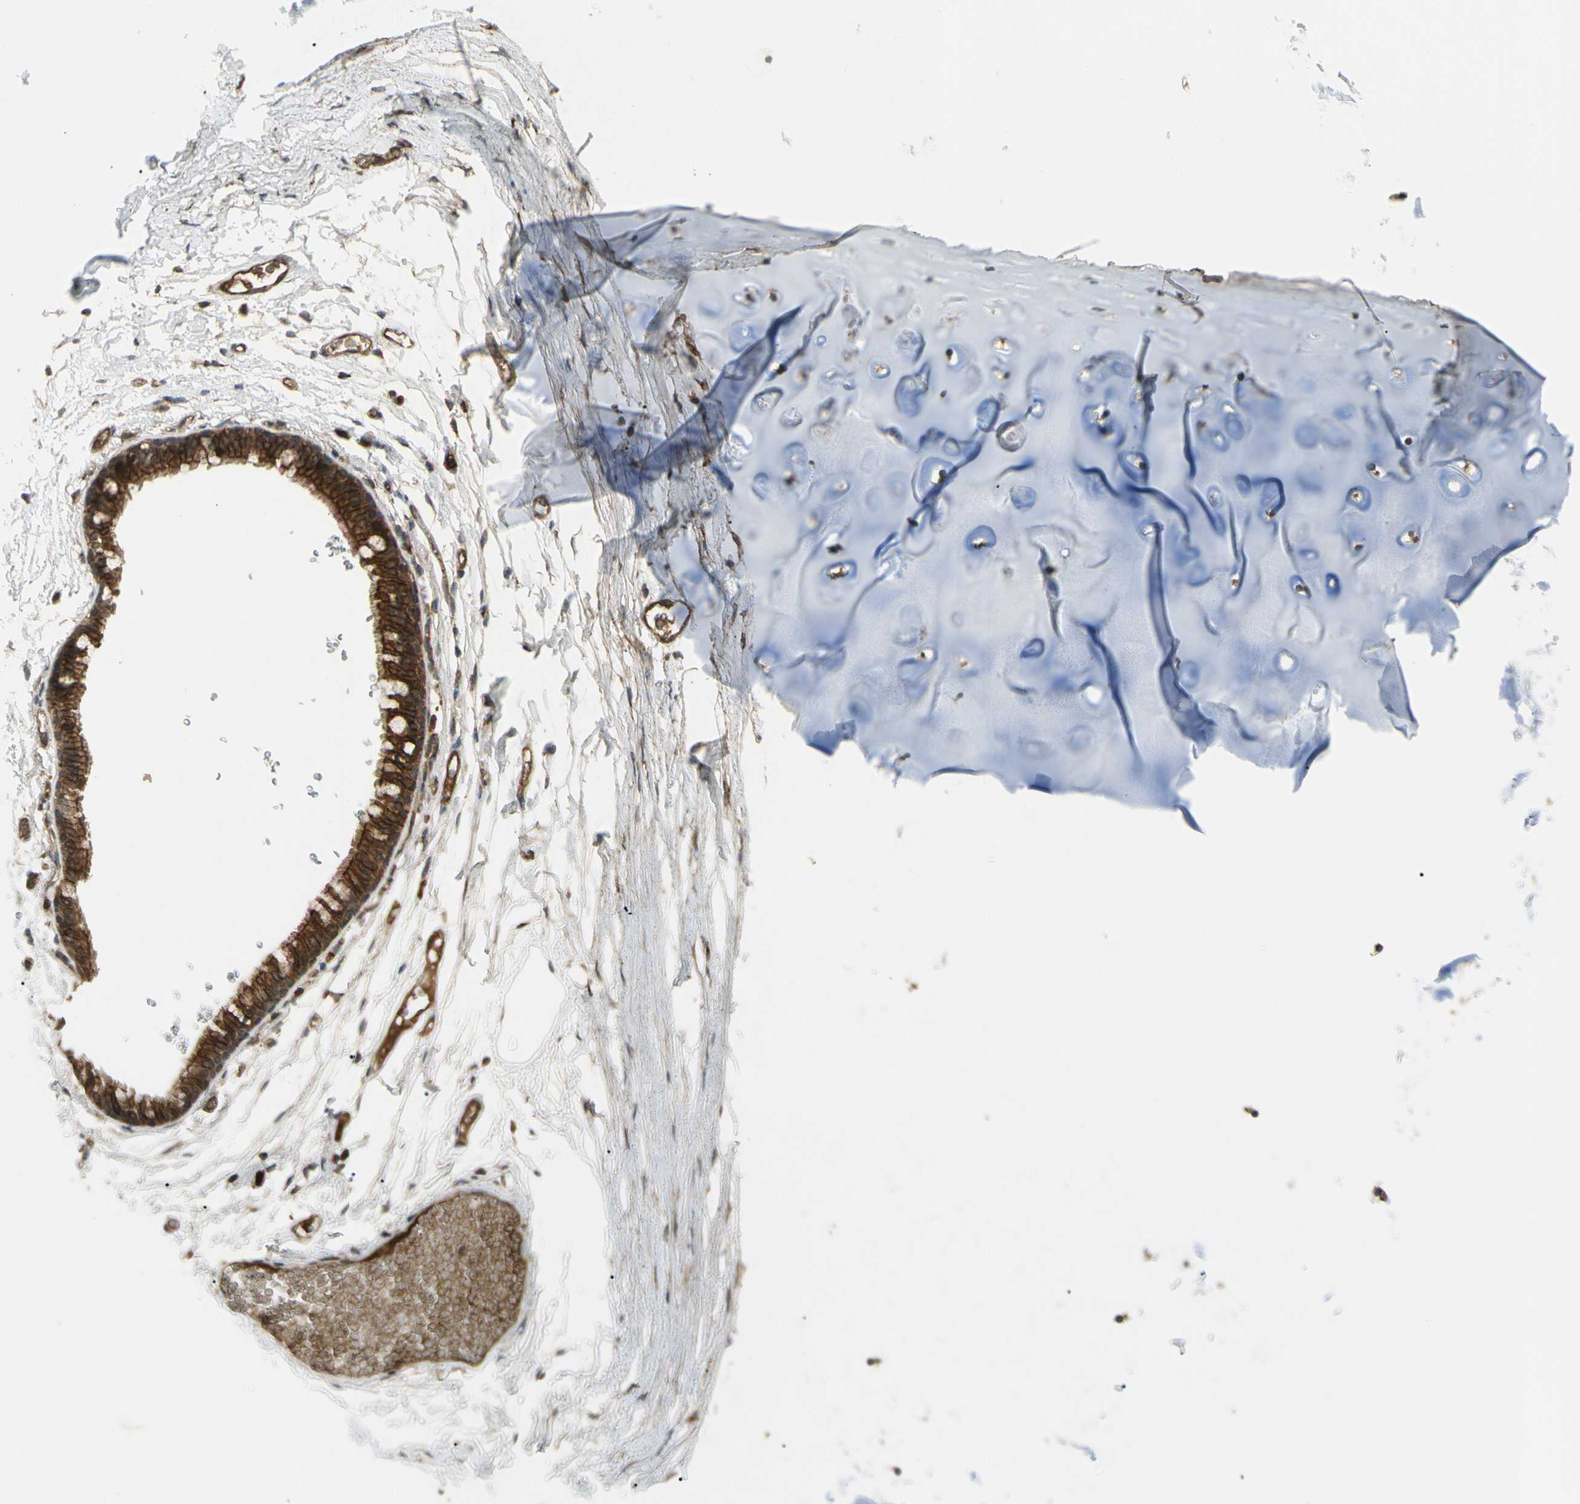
{"staining": {"intensity": "moderate", "quantity": ">75%", "location": "cytoplasmic/membranous"}, "tissue": "soft tissue", "cell_type": "Chondrocytes", "image_type": "normal", "snomed": [{"axis": "morphology", "description": "Normal tissue, NOS"}, {"axis": "topography", "description": "Bronchus"}], "caption": "DAB (3,3'-diaminobenzidine) immunohistochemical staining of benign soft tissue displays moderate cytoplasmic/membranous protein expression in about >75% of chondrocytes.", "gene": "FLII", "patient": {"sex": "female", "age": 73}}